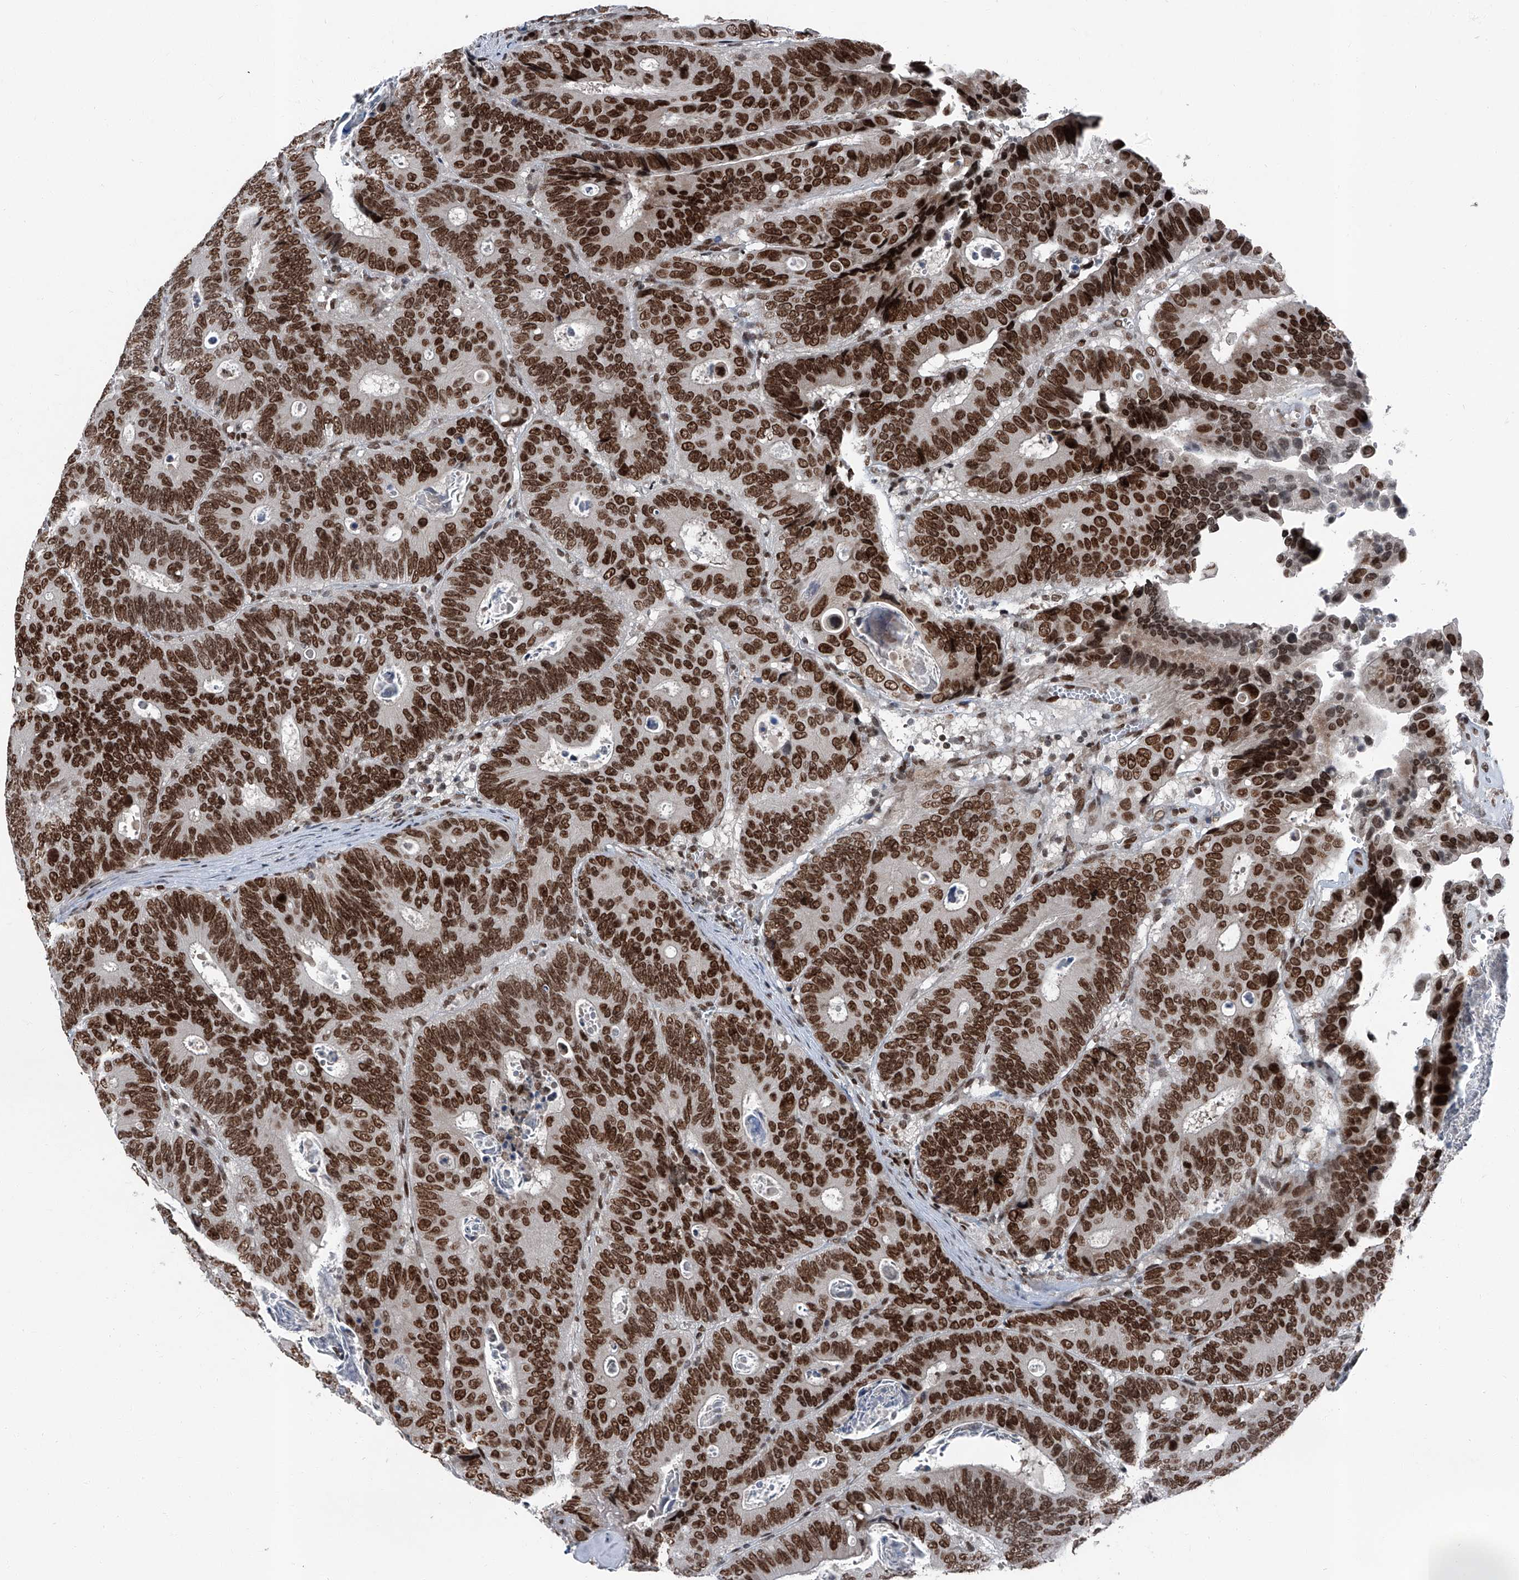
{"staining": {"intensity": "strong", "quantity": ">75%", "location": "nuclear"}, "tissue": "colorectal cancer", "cell_type": "Tumor cells", "image_type": "cancer", "snomed": [{"axis": "morphology", "description": "Inflammation, NOS"}, {"axis": "morphology", "description": "Adenocarcinoma, NOS"}, {"axis": "topography", "description": "Colon"}], "caption": "A micrograph of human colorectal adenocarcinoma stained for a protein shows strong nuclear brown staining in tumor cells.", "gene": "BMI1", "patient": {"sex": "male", "age": 72}}